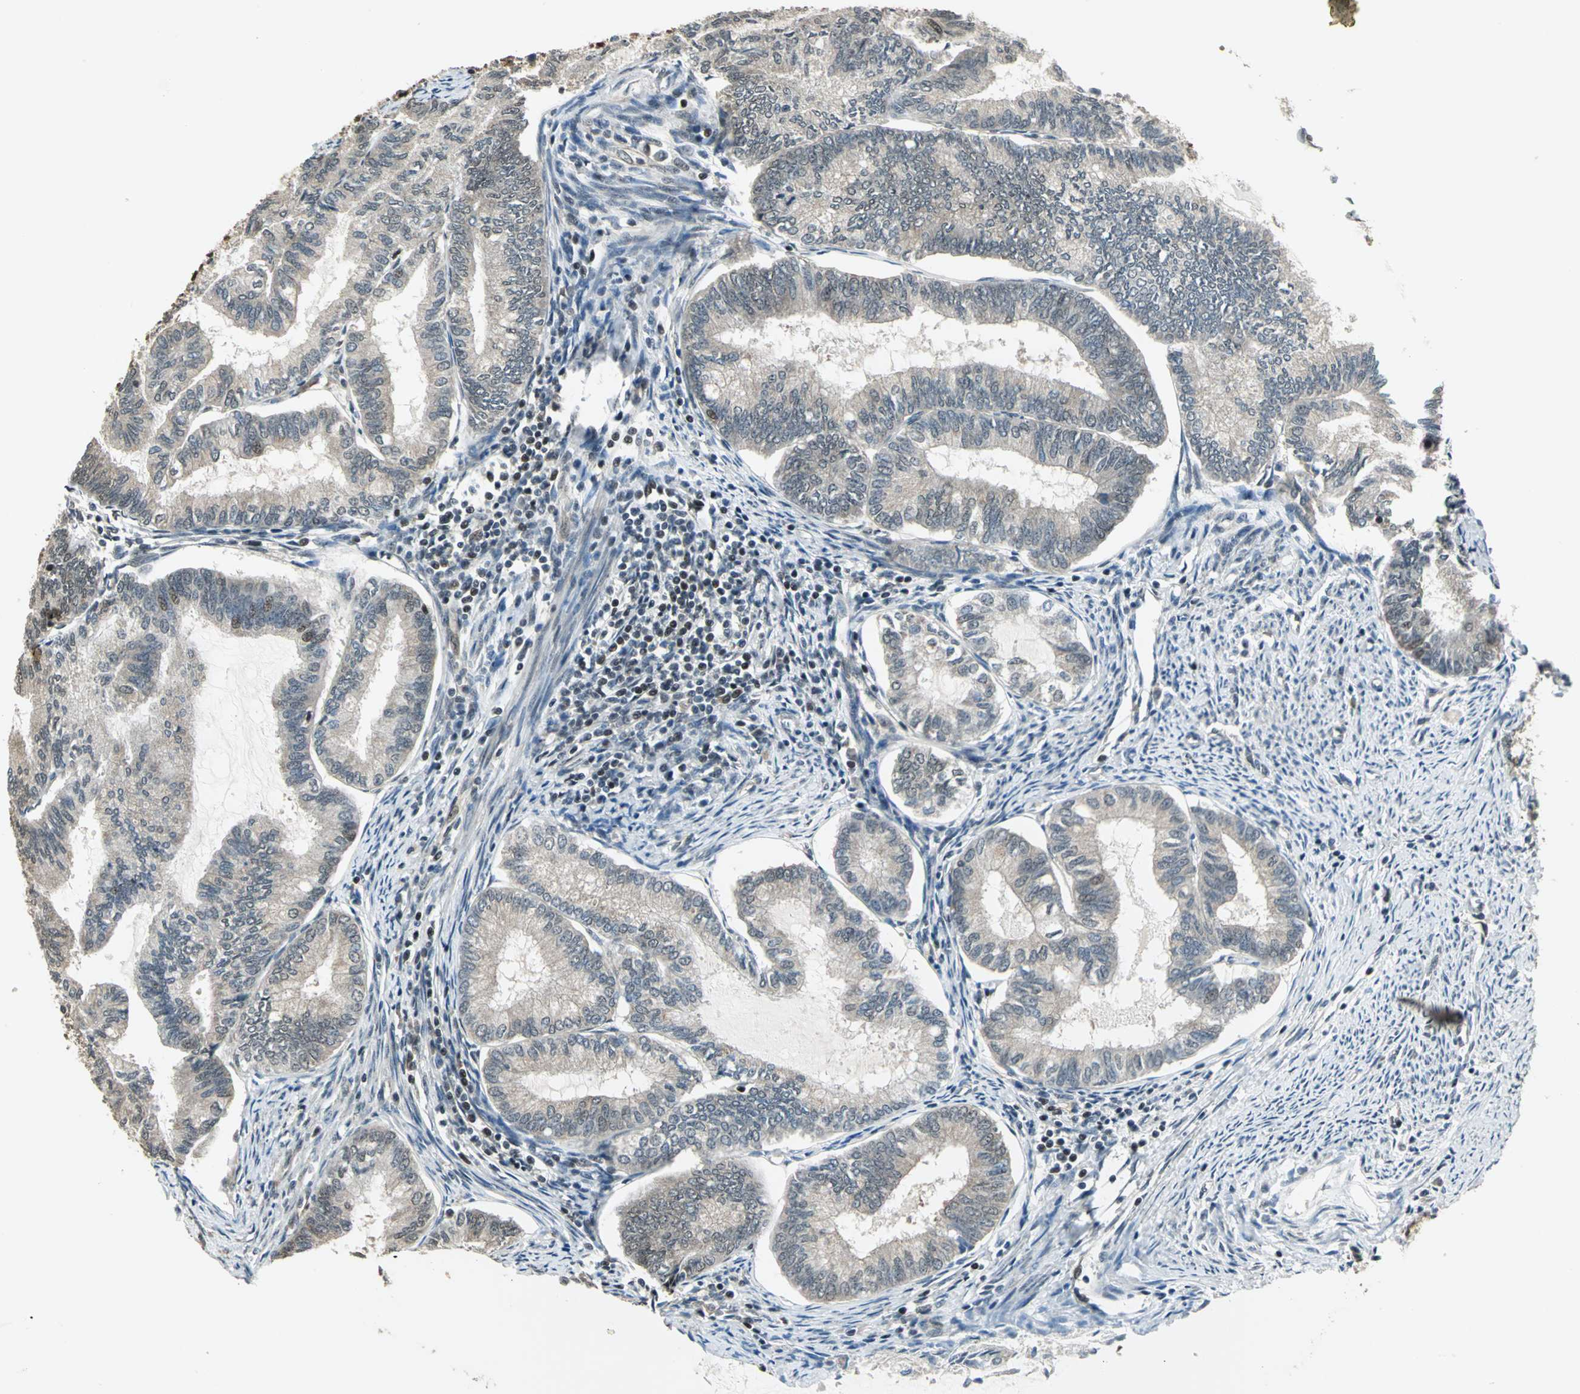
{"staining": {"intensity": "weak", "quantity": "25%-75%", "location": "cytoplasmic/membranous,nuclear"}, "tissue": "endometrial cancer", "cell_type": "Tumor cells", "image_type": "cancer", "snomed": [{"axis": "morphology", "description": "Adenocarcinoma, NOS"}, {"axis": "topography", "description": "Endometrium"}], "caption": "Human adenocarcinoma (endometrial) stained with a protein marker reveals weak staining in tumor cells.", "gene": "PSMC3", "patient": {"sex": "female", "age": 86}}